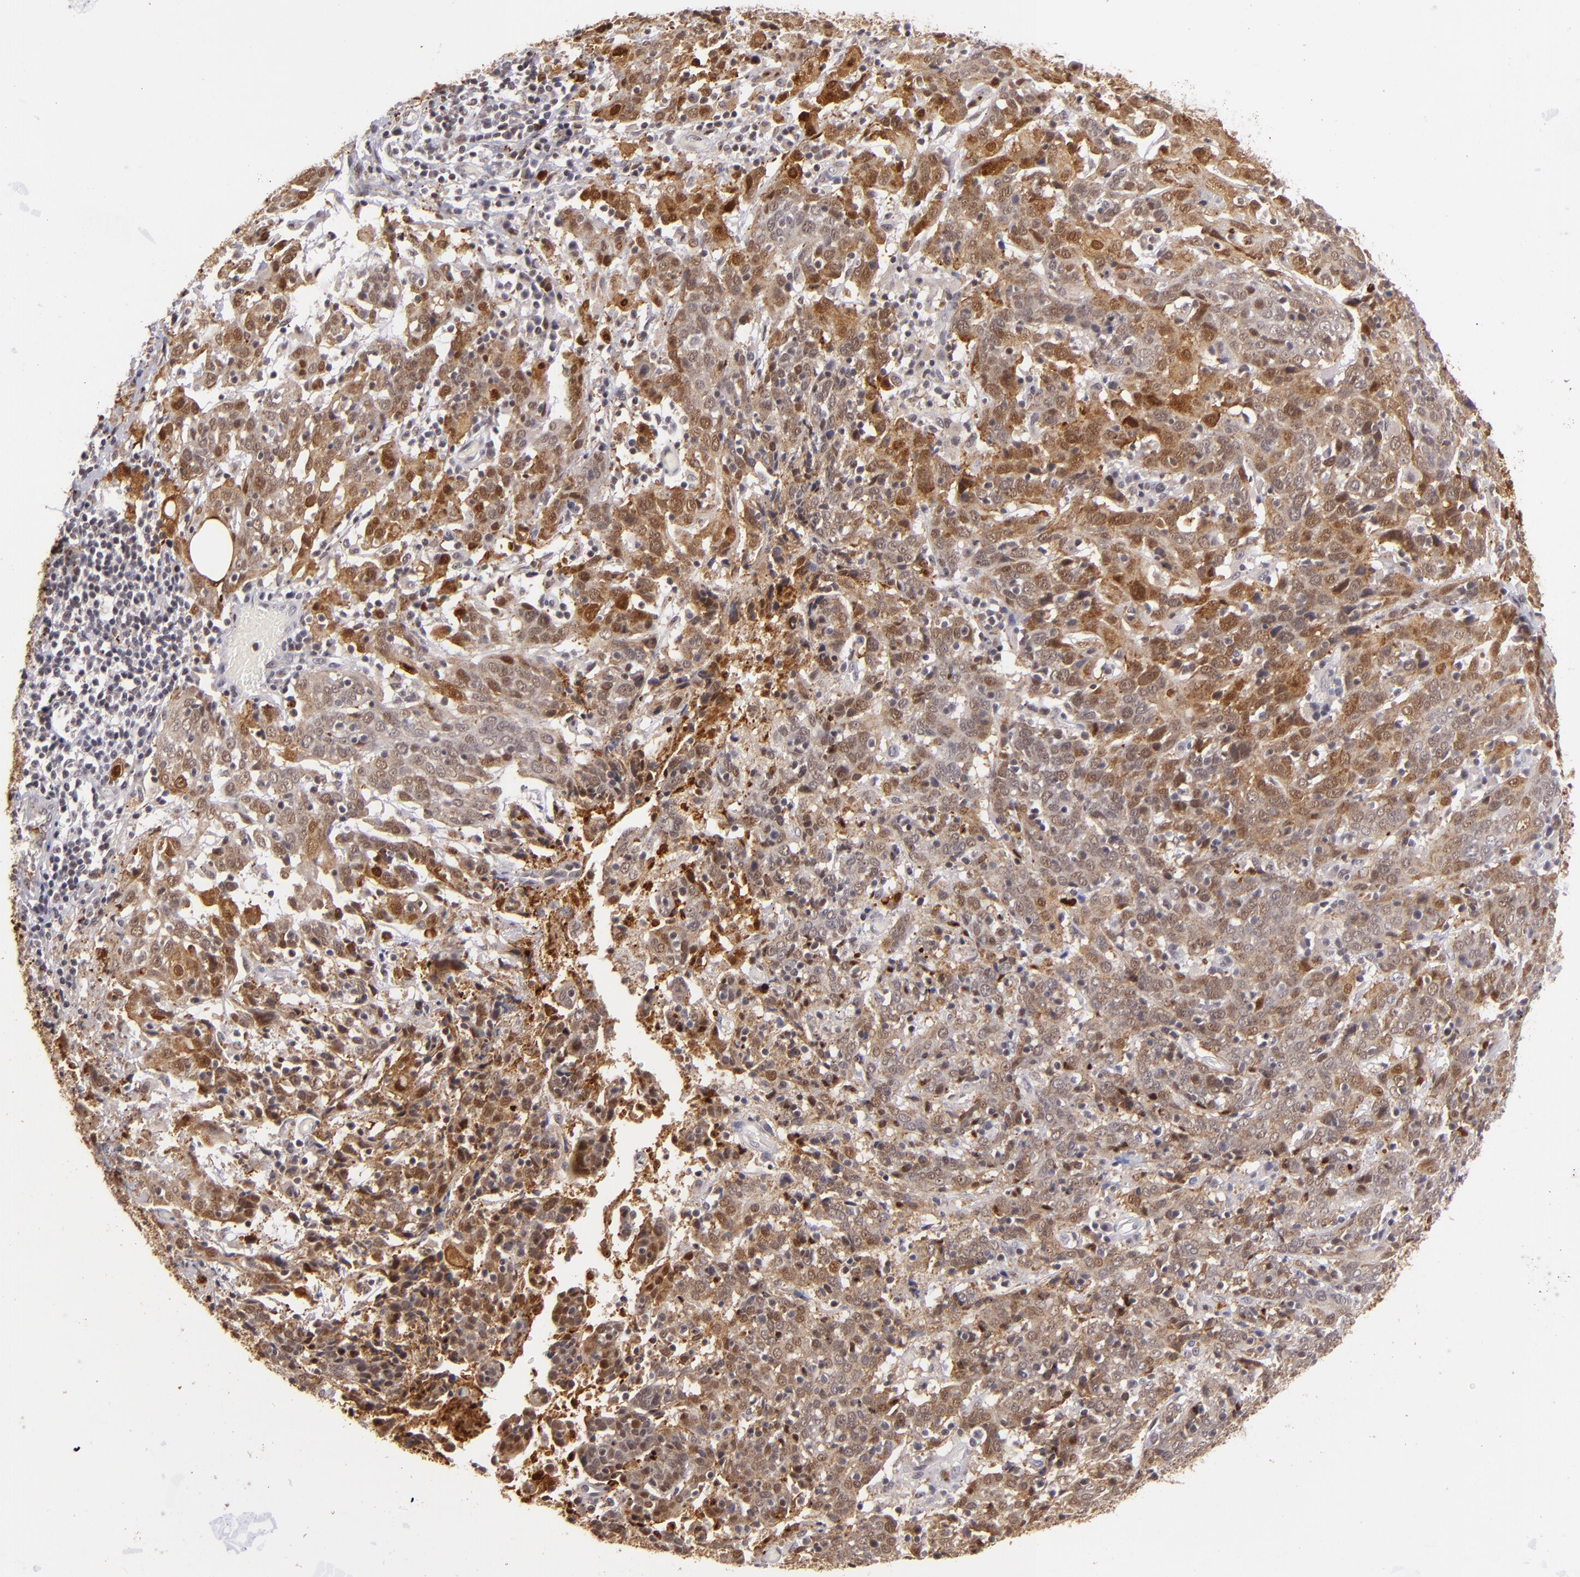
{"staining": {"intensity": "moderate", "quantity": "25%-75%", "location": "cytoplasmic/membranous,nuclear"}, "tissue": "cervical cancer", "cell_type": "Tumor cells", "image_type": "cancer", "snomed": [{"axis": "morphology", "description": "Normal tissue, NOS"}, {"axis": "morphology", "description": "Squamous cell carcinoma, NOS"}, {"axis": "topography", "description": "Cervix"}], "caption": "Brown immunohistochemical staining in cervical cancer (squamous cell carcinoma) displays moderate cytoplasmic/membranous and nuclear positivity in about 25%-75% of tumor cells. The staining was performed using DAB (3,3'-diaminobenzidine), with brown indicating positive protein expression. Nuclei are stained blue with hematoxylin.", "gene": "RXRG", "patient": {"sex": "female", "age": 67}}